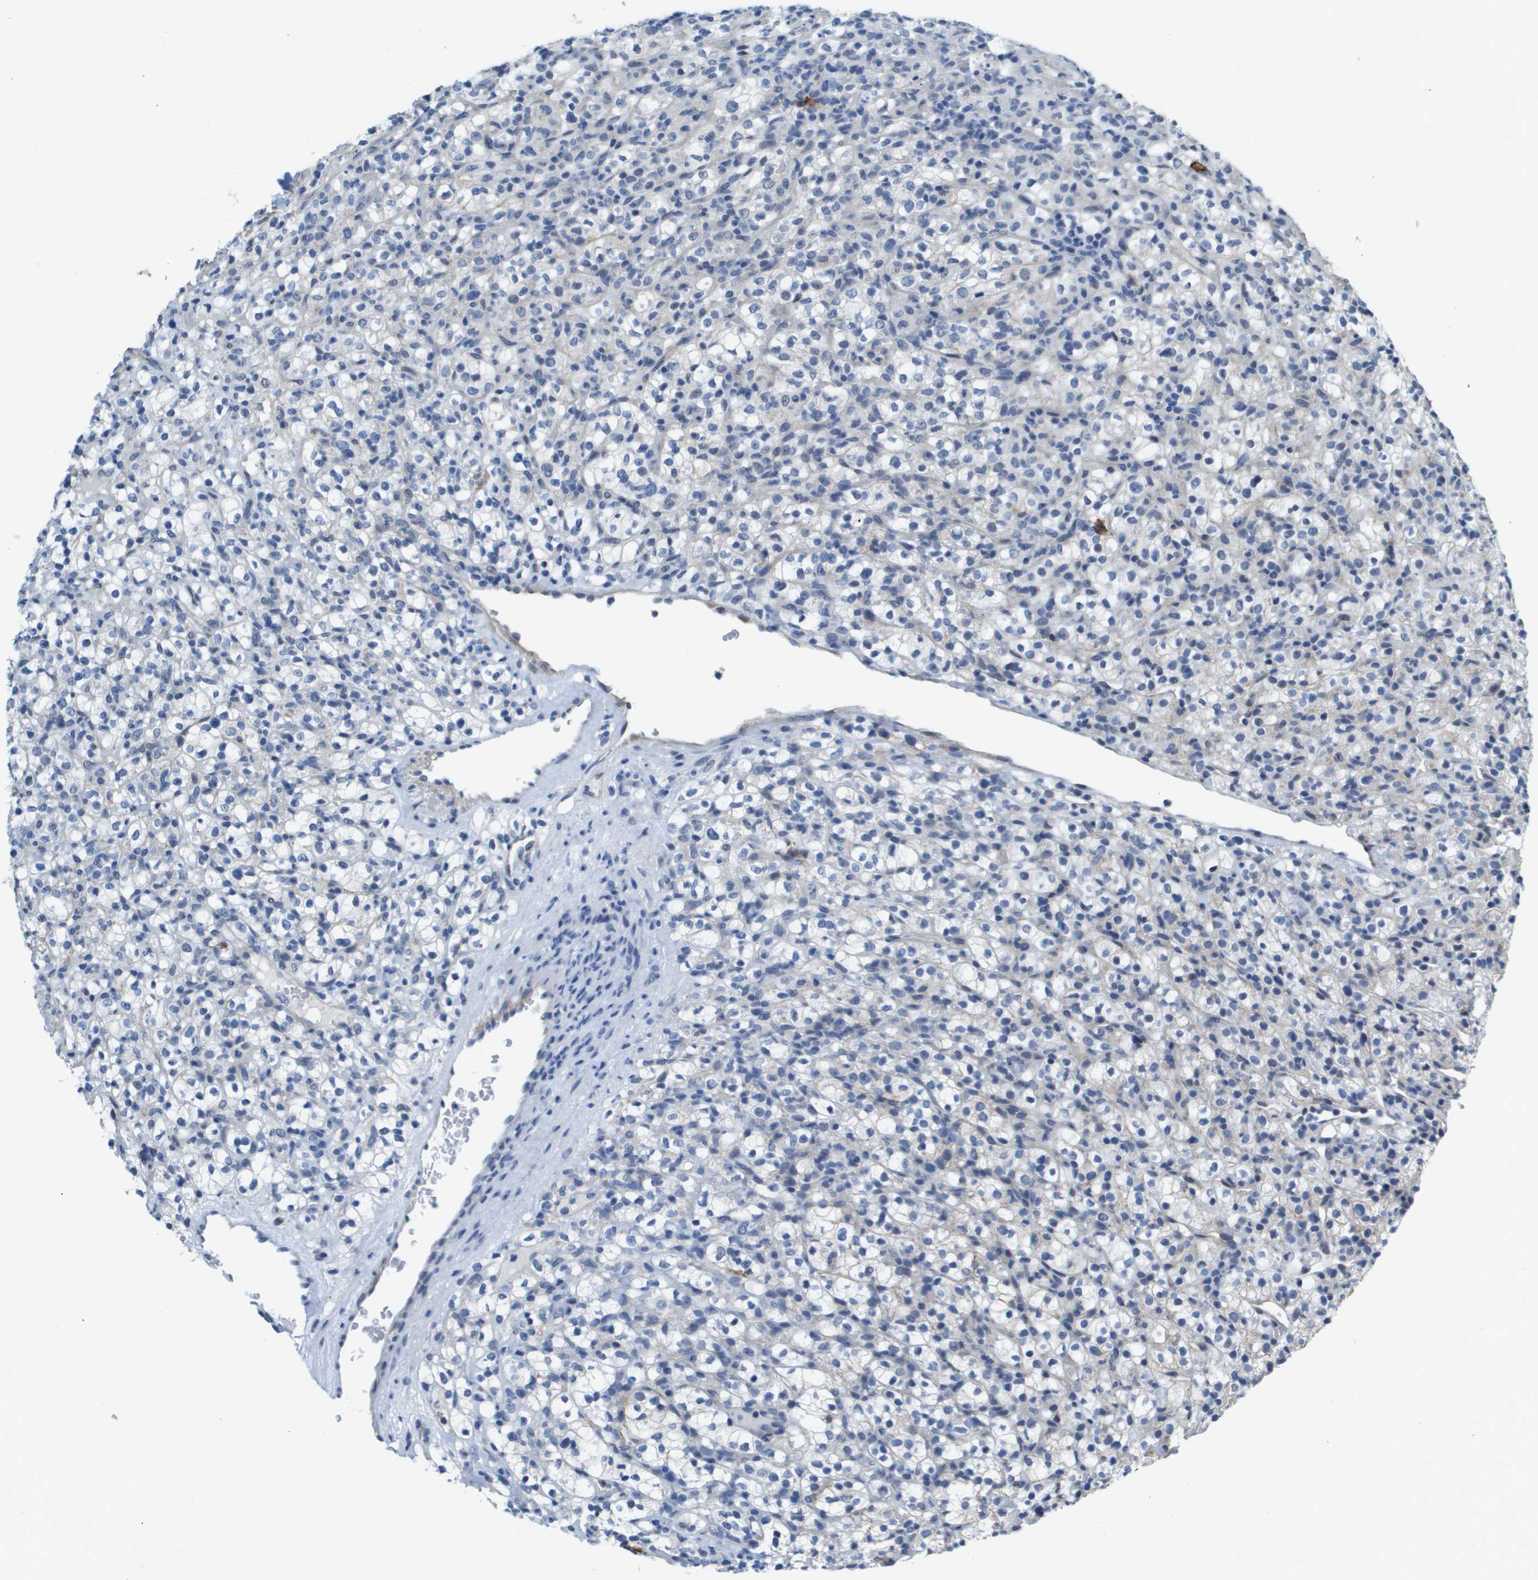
{"staining": {"intensity": "negative", "quantity": "none", "location": "none"}, "tissue": "renal cancer", "cell_type": "Tumor cells", "image_type": "cancer", "snomed": [{"axis": "morphology", "description": "Normal tissue, NOS"}, {"axis": "morphology", "description": "Adenocarcinoma, NOS"}, {"axis": "topography", "description": "Kidney"}], "caption": "The micrograph reveals no staining of tumor cells in renal adenocarcinoma.", "gene": "SDC1", "patient": {"sex": "female", "age": 72}}